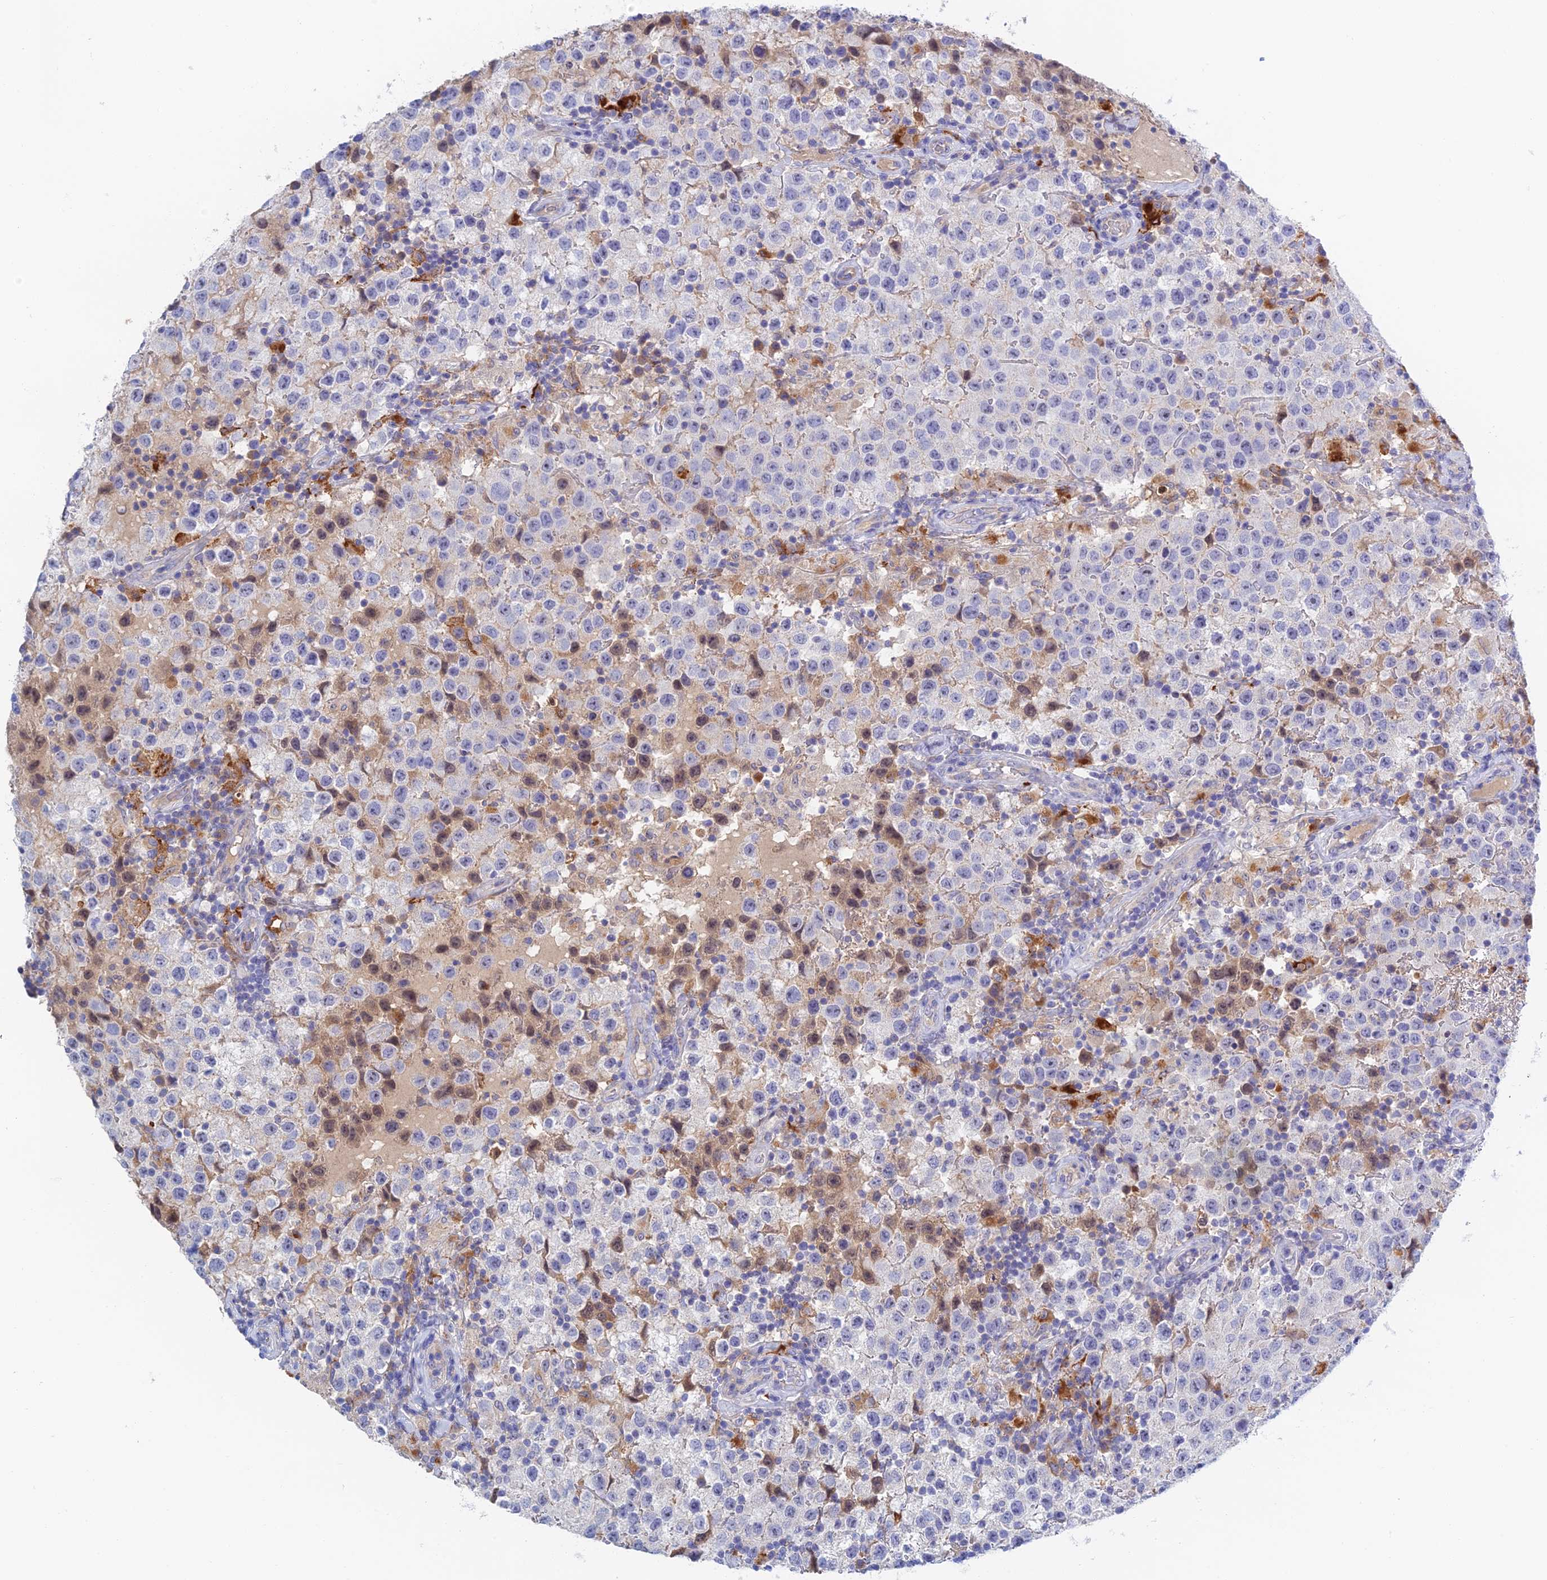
{"staining": {"intensity": "negative", "quantity": "none", "location": "none"}, "tissue": "testis cancer", "cell_type": "Tumor cells", "image_type": "cancer", "snomed": [{"axis": "morphology", "description": "Seminoma, NOS"}, {"axis": "morphology", "description": "Carcinoma, Embryonal, NOS"}, {"axis": "topography", "description": "Testis"}], "caption": "Seminoma (testis) was stained to show a protein in brown. There is no significant expression in tumor cells.", "gene": "RPGRIP1L", "patient": {"sex": "male", "age": 41}}